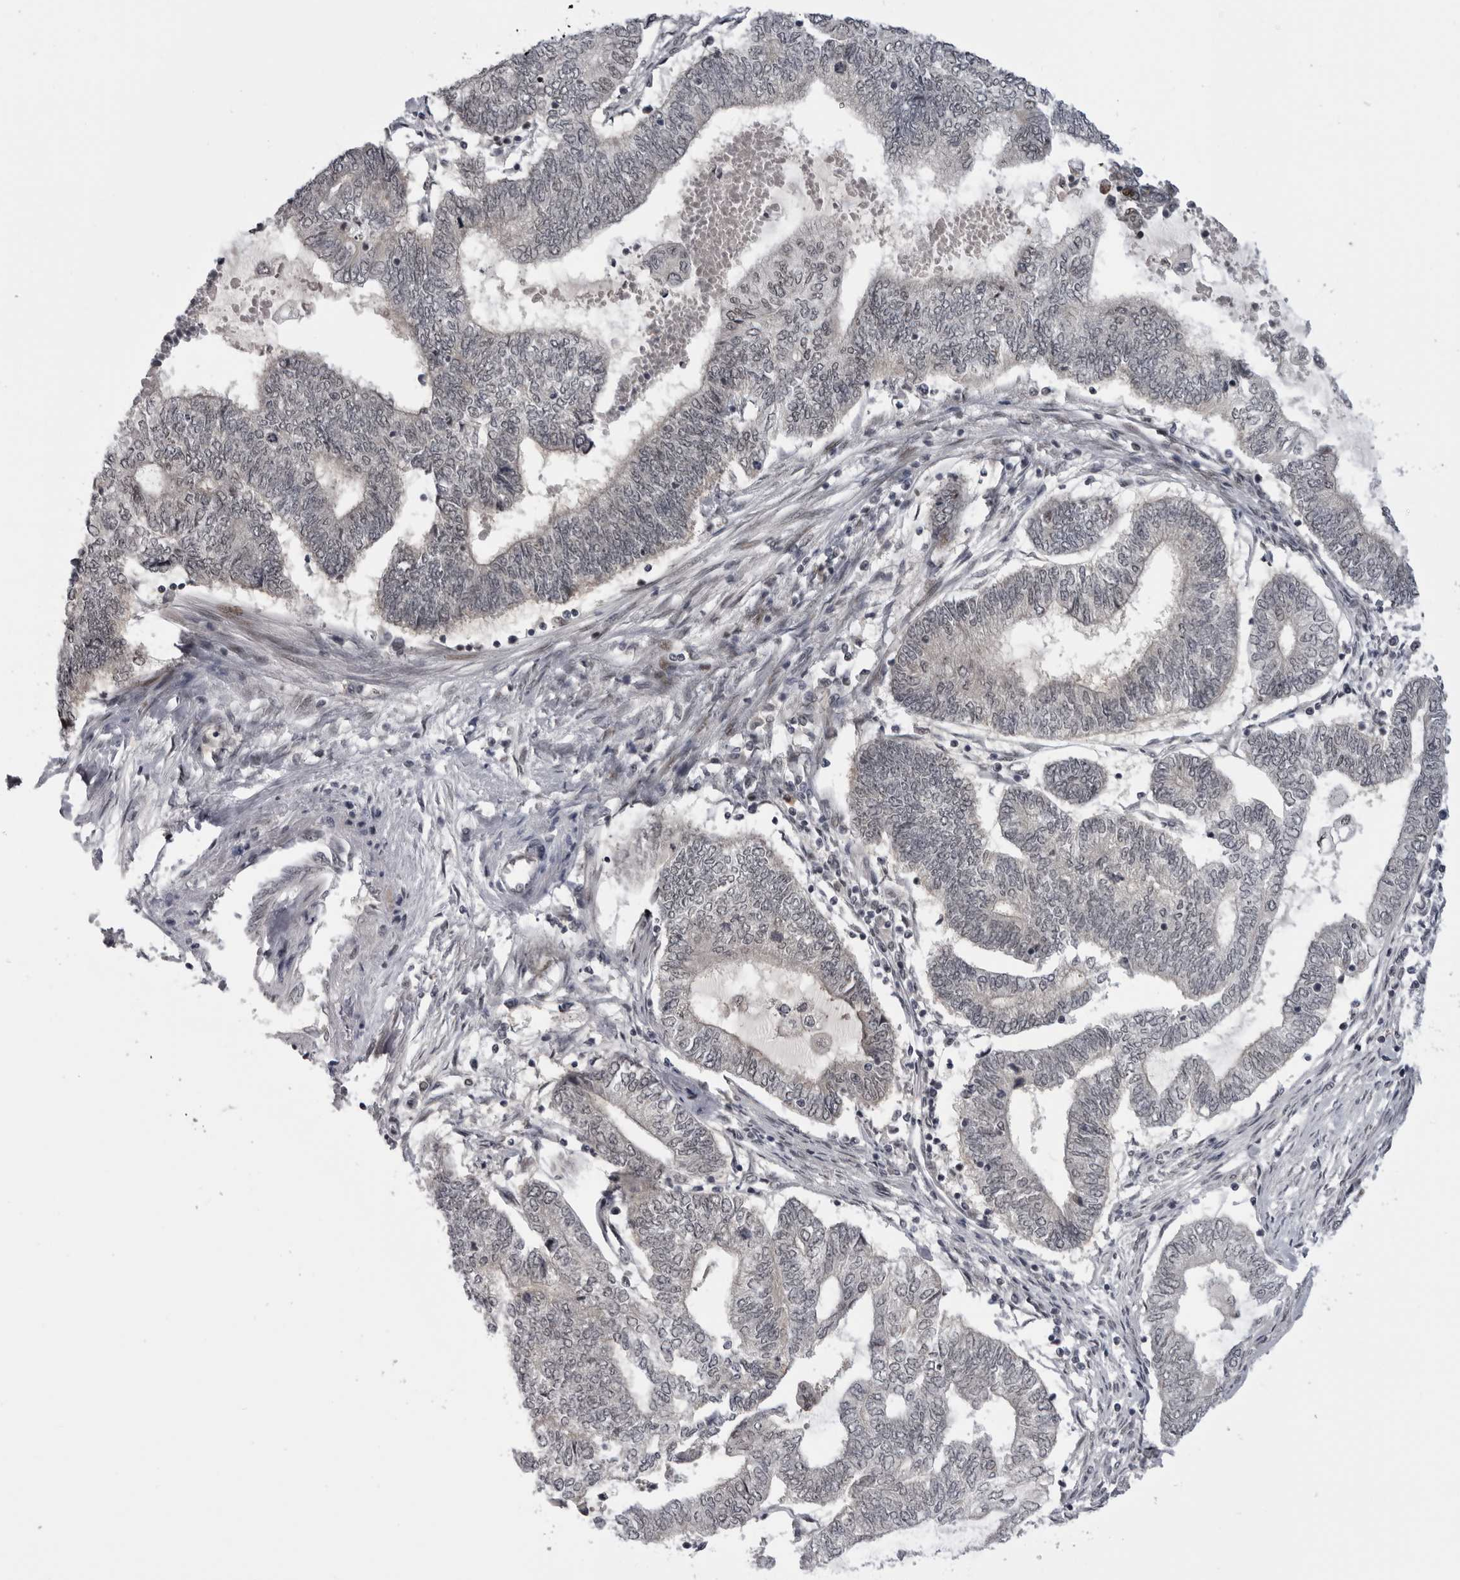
{"staining": {"intensity": "weak", "quantity": "25%-75%", "location": "nuclear"}, "tissue": "endometrial cancer", "cell_type": "Tumor cells", "image_type": "cancer", "snomed": [{"axis": "morphology", "description": "Adenocarcinoma, NOS"}, {"axis": "topography", "description": "Uterus"}, {"axis": "topography", "description": "Endometrium"}], "caption": "The immunohistochemical stain highlights weak nuclear expression in tumor cells of adenocarcinoma (endometrial) tissue.", "gene": "ALPK2", "patient": {"sex": "female", "age": 70}}